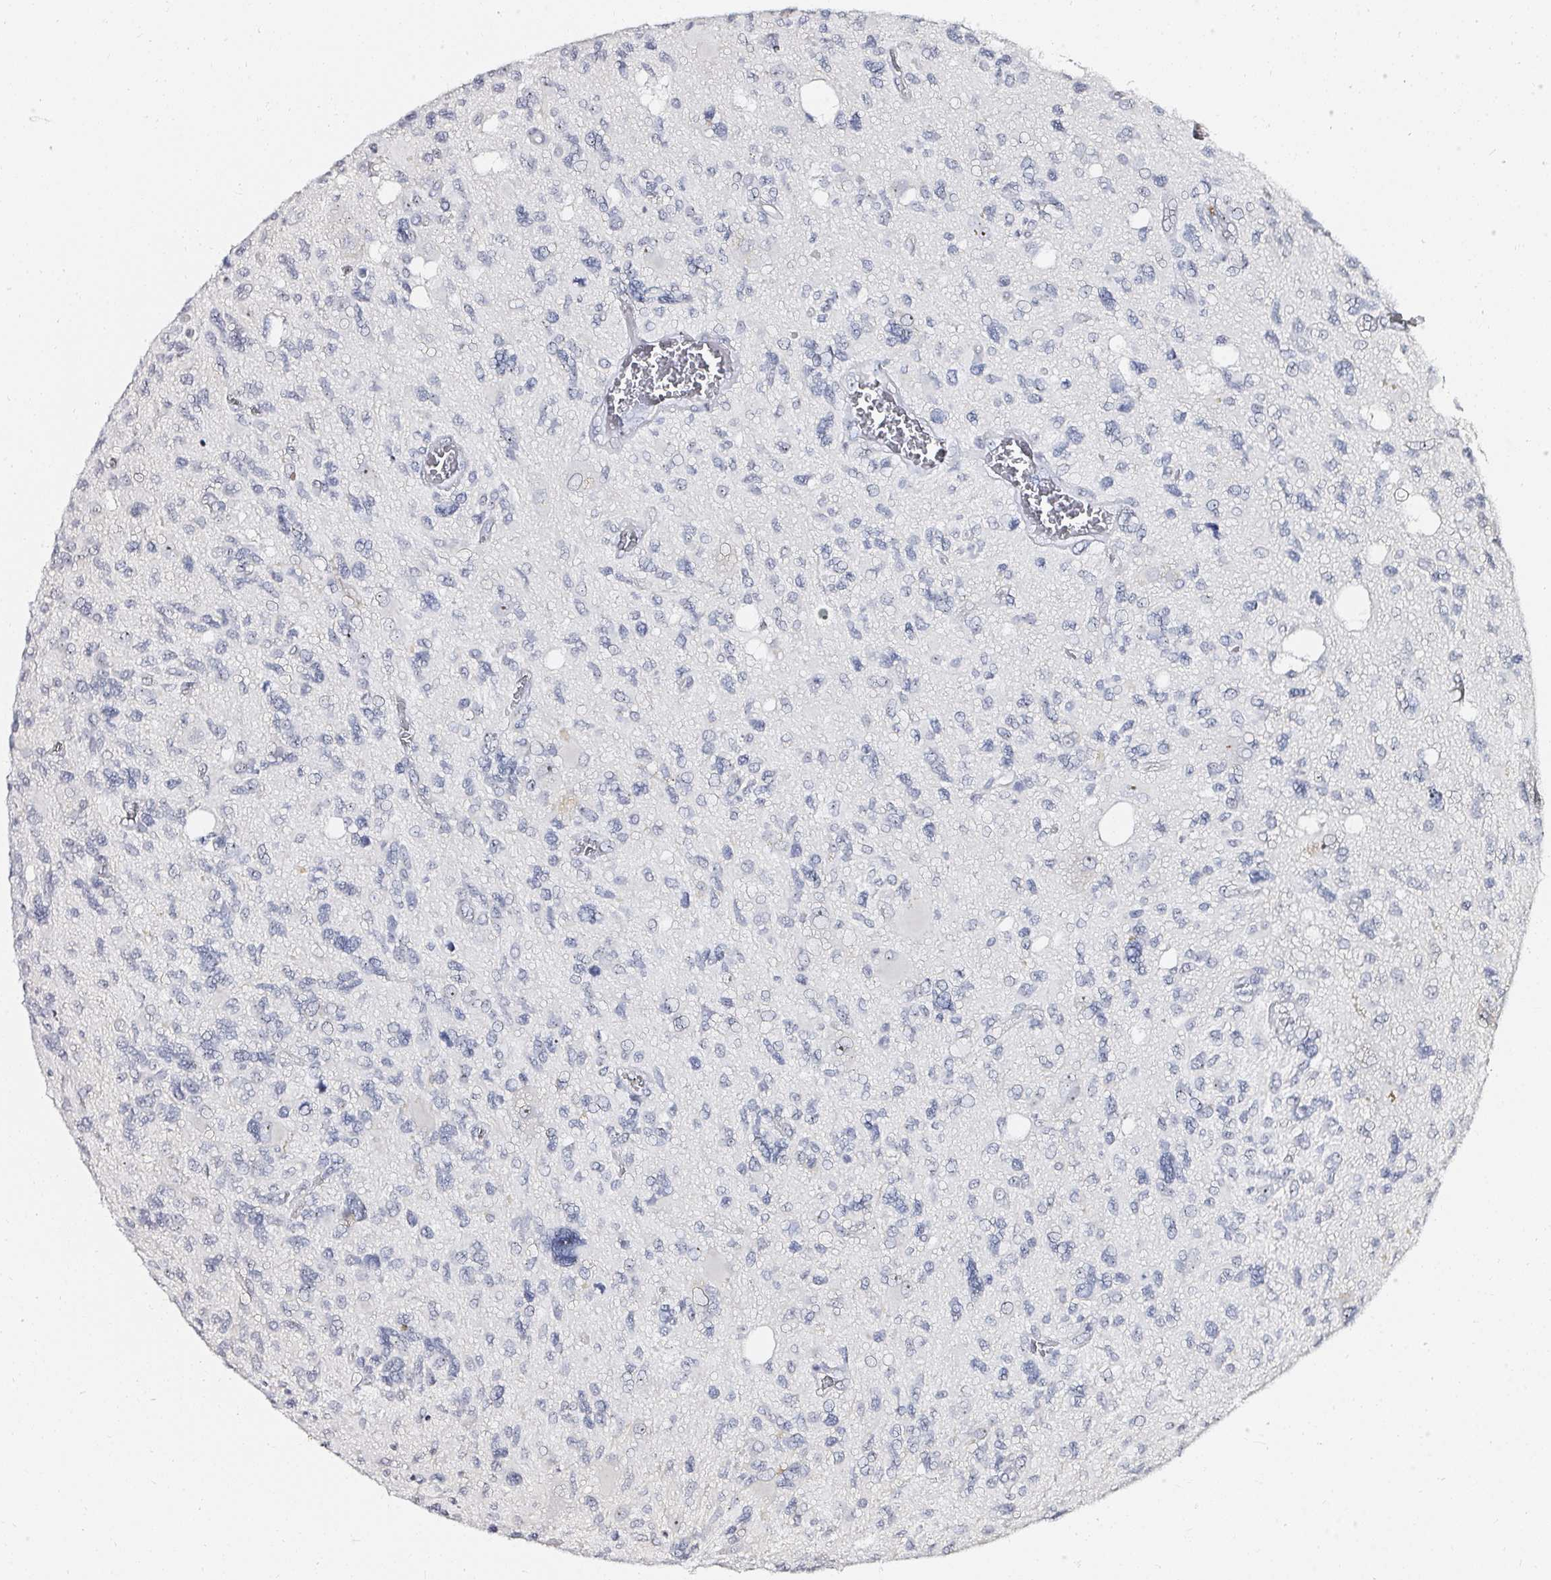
{"staining": {"intensity": "negative", "quantity": "none", "location": "none"}, "tissue": "glioma", "cell_type": "Tumor cells", "image_type": "cancer", "snomed": [{"axis": "morphology", "description": "Glioma, malignant, High grade"}, {"axis": "topography", "description": "Brain"}], "caption": "The immunohistochemistry image has no significant positivity in tumor cells of malignant high-grade glioma tissue.", "gene": "ACAN", "patient": {"sex": "male", "age": 49}}